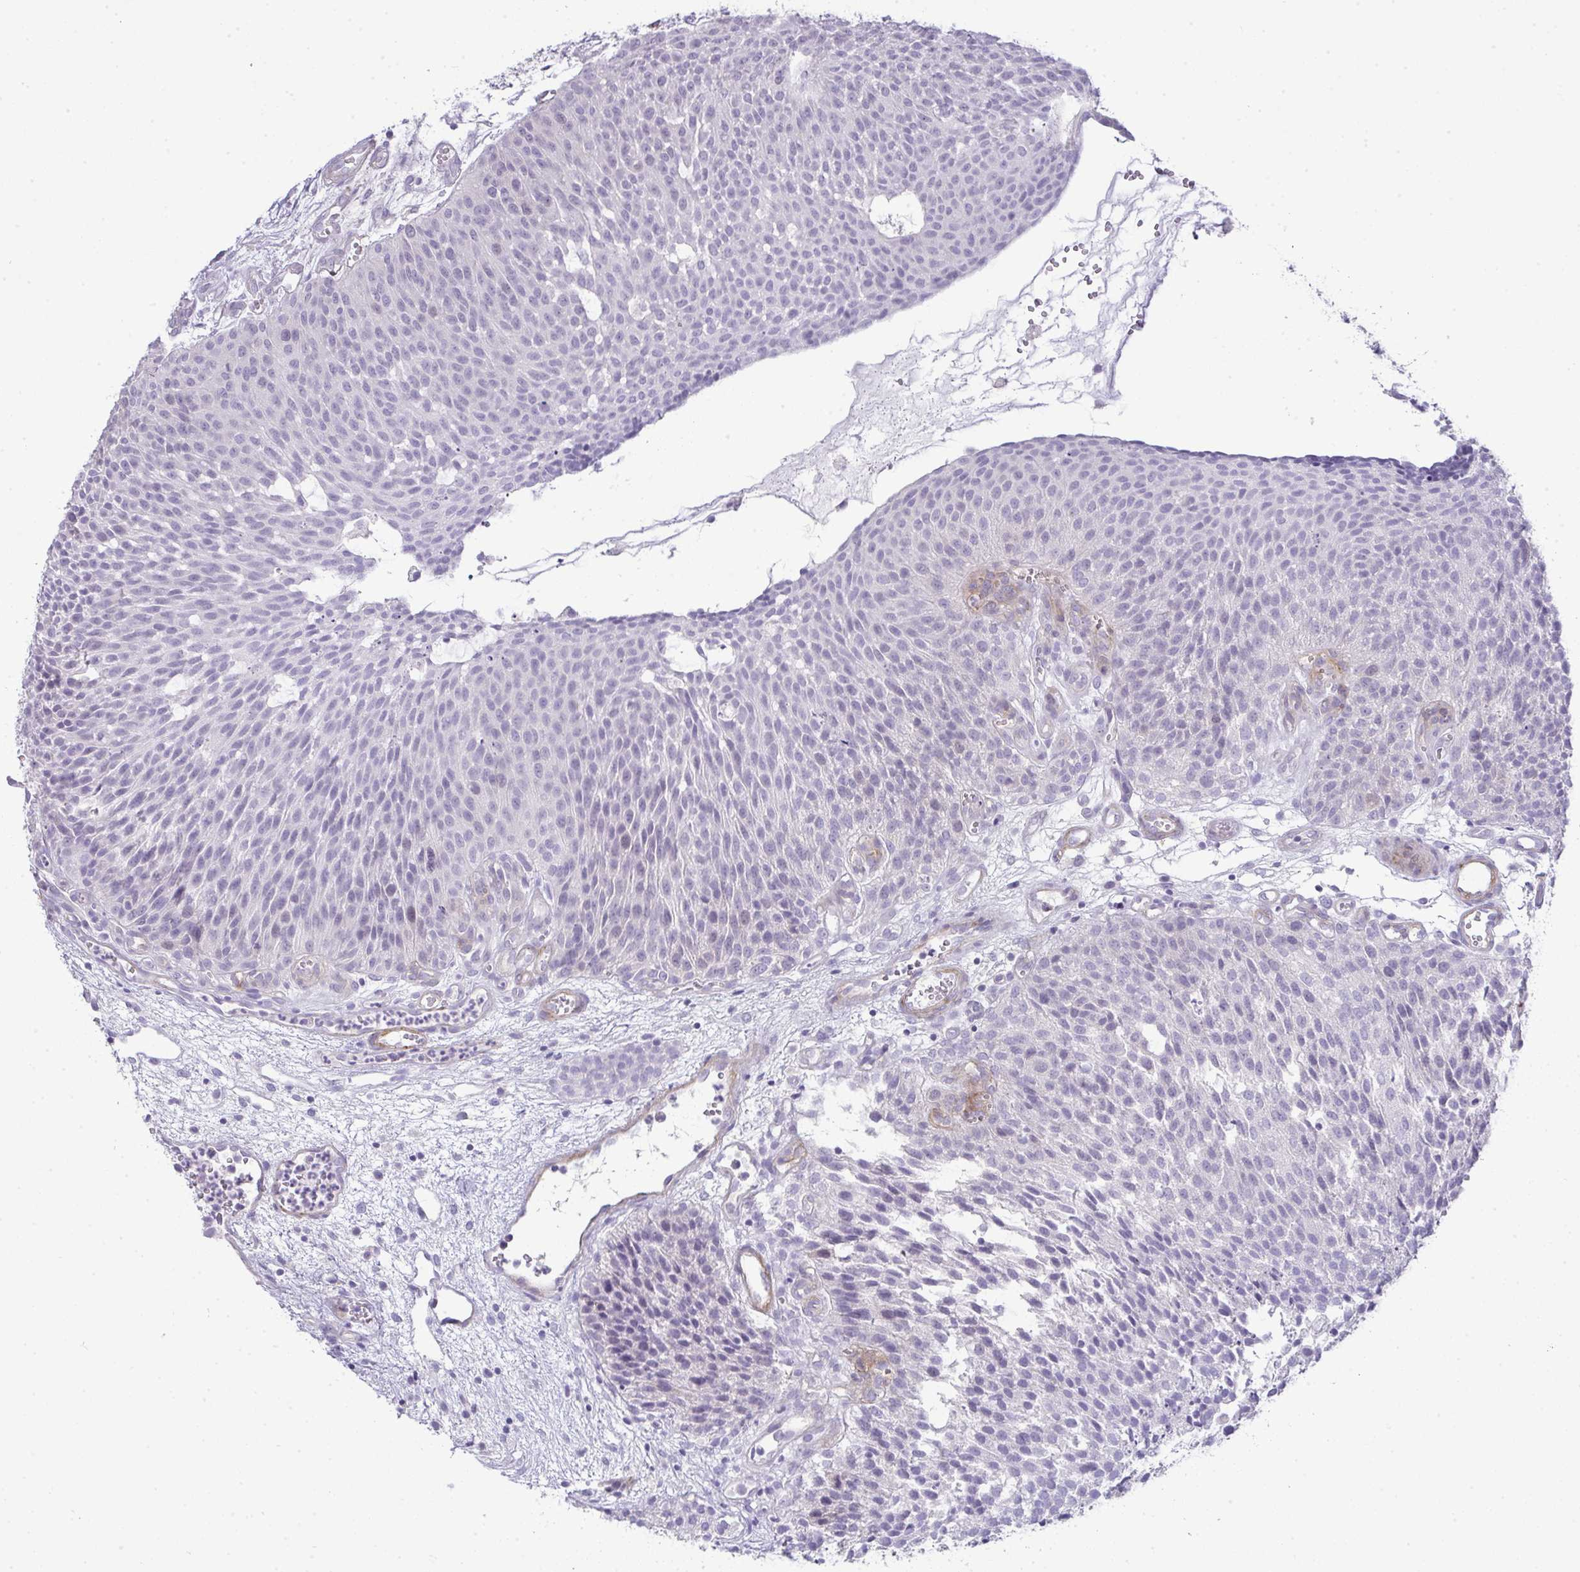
{"staining": {"intensity": "negative", "quantity": "none", "location": "none"}, "tissue": "urothelial cancer", "cell_type": "Tumor cells", "image_type": "cancer", "snomed": [{"axis": "morphology", "description": "Urothelial carcinoma, NOS"}, {"axis": "topography", "description": "Urinary bladder"}], "caption": "IHC histopathology image of neoplastic tissue: transitional cell carcinoma stained with DAB exhibits no significant protein expression in tumor cells. (IHC, brightfield microscopy, high magnification).", "gene": "UBE2S", "patient": {"sex": "male", "age": 84}}